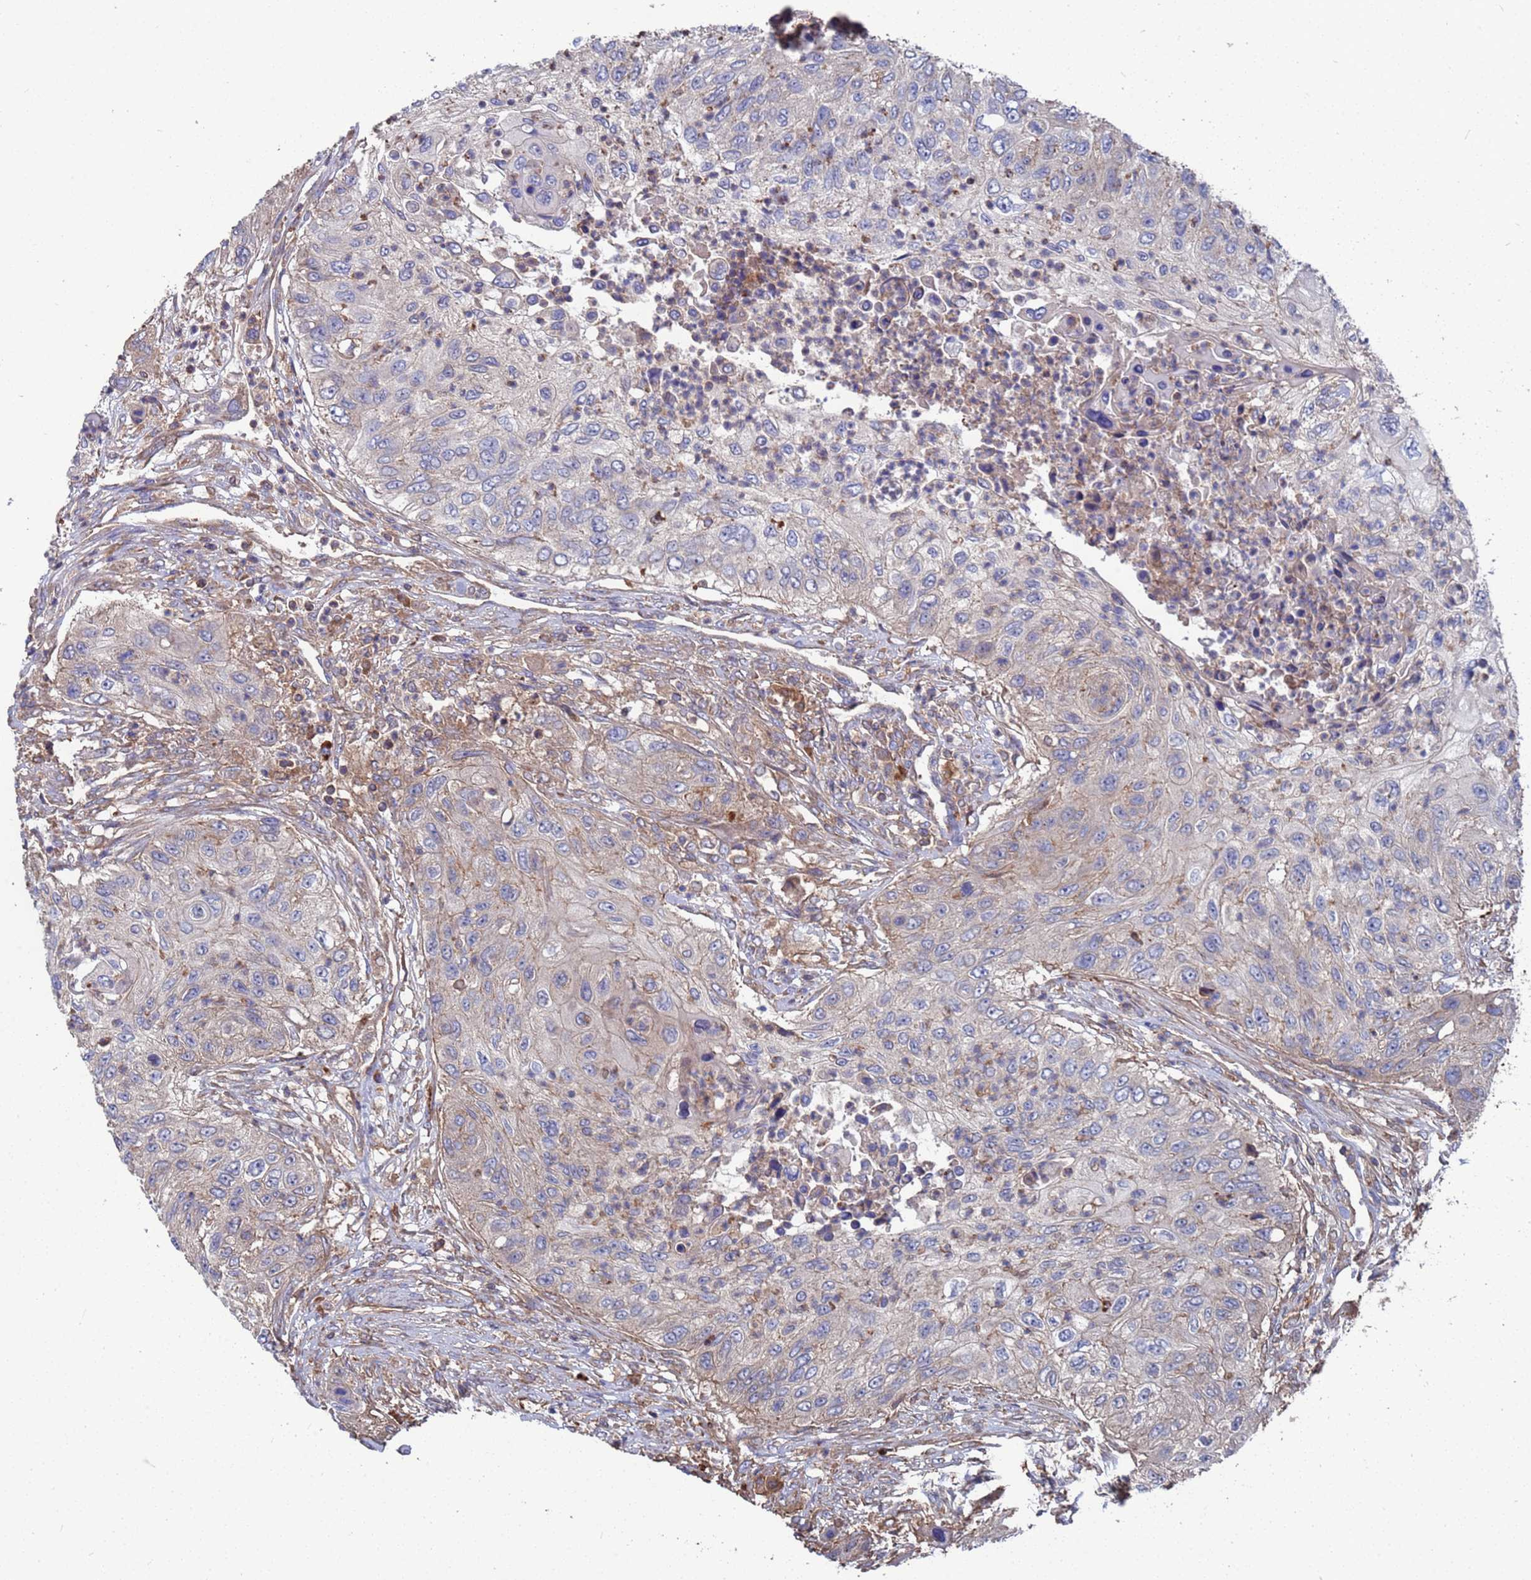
{"staining": {"intensity": "negative", "quantity": "none", "location": "none"}, "tissue": "urothelial cancer", "cell_type": "Tumor cells", "image_type": "cancer", "snomed": [{"axis": "morphology", "description": "Urothelial carcinoma, High grade"}, {"axis": "topography", "description": "Urinary bladder"}], "caption": "Image shows no protein positivity in tumor cells of urothelial cancer tissue. Nuclei are stained in blue.", "gene": "PYCR1", "patient": {"sex": "female", "age": 60}}